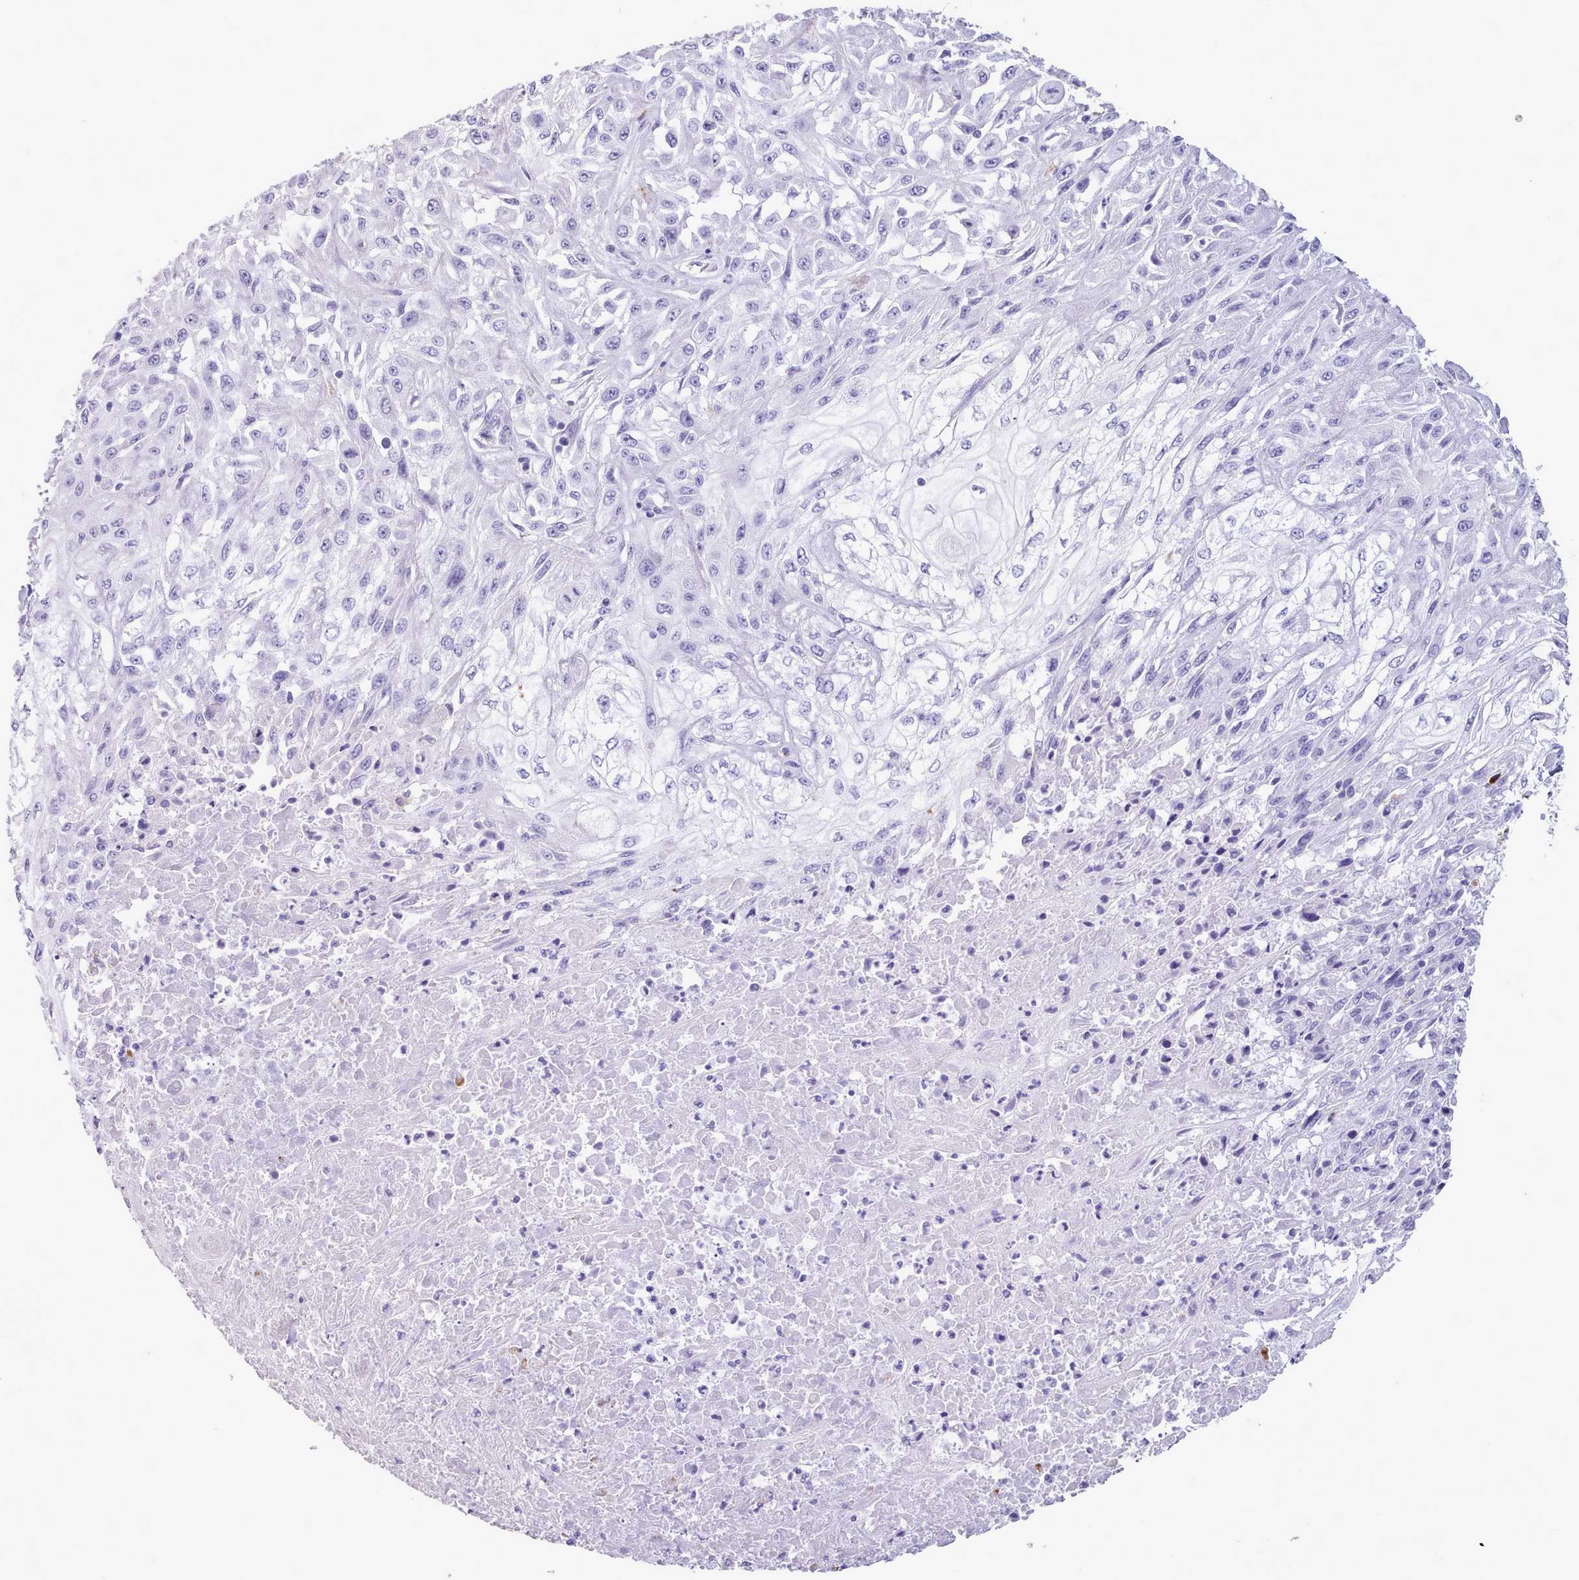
{"staining": {"intensity": "negative", "quantity": "none", "location": "none"}, "tissue": "skin cancer", "cell_type": "Tumor cells", "image_type": "cancer", "snomed": [{"axis": "morphology", "description": "Squamous cell carcinoma, NOS"}, {"axis": "morphology", "description": "Squamous cell carcinoma, metastatic, NOS"}, {"axis": "topography", "description": "Skin"}, {"axis": "topography", "description": "Lymph node"}], "caption": "An image of skin cancer stained for a protein reveals no brown staining in tumor cells.", "gene": "GAA", "patient": {"sex": "male", "age": 75}}